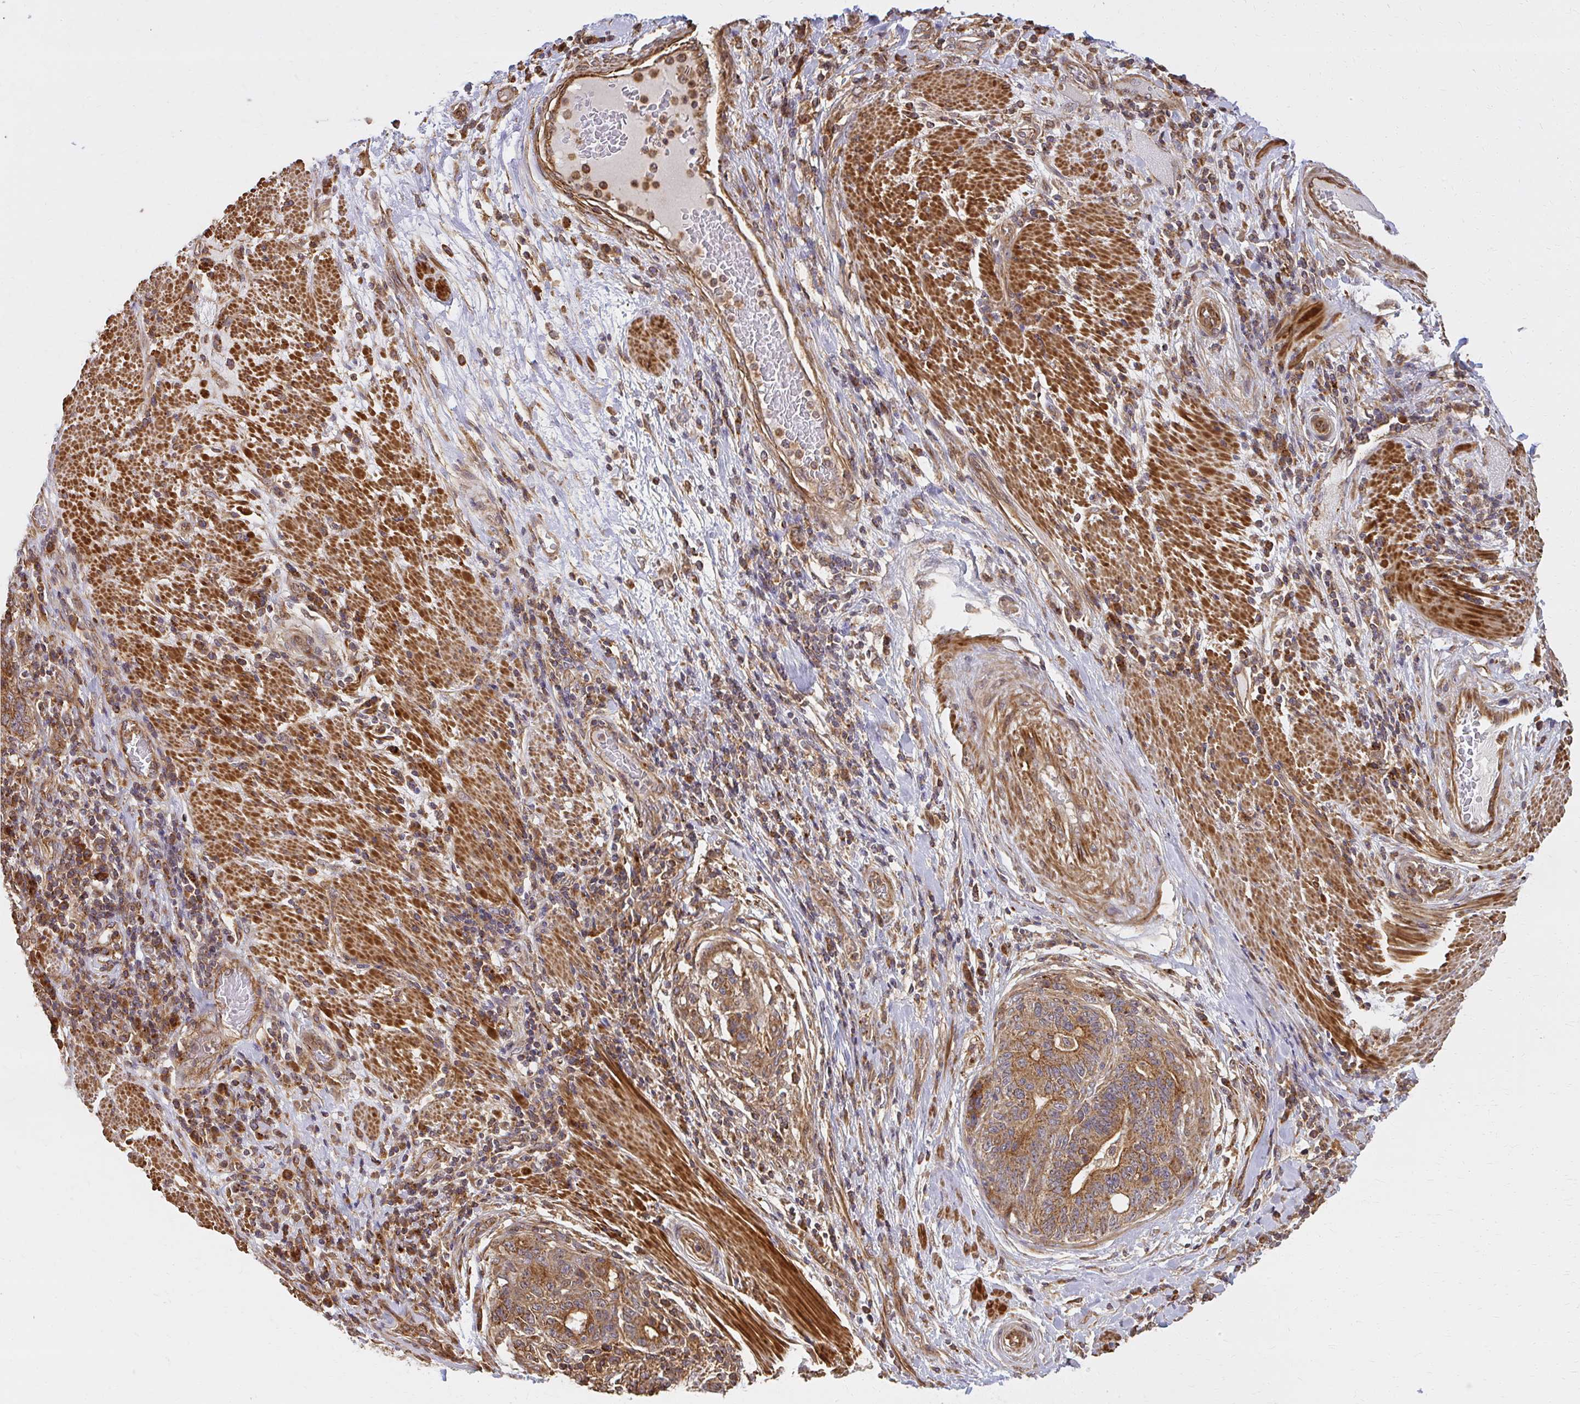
{"staining": {"intensity": "moderate", "quantity": ">75%", "location": "cytoplasmic/membranous"}, "tissue": "stomach cancer", "cell_type": "Tumor cells", "image_type": "cancer", "snomed": [{"axis": "morphology", "description": "Normal tissue, NOS"}, {"axis": "morphology", "description": "Adenocarcinoma, NOS"}, {"axis": "topography", "description": "Stomach"}], "caption": "Stomach cancer stained with a protein marker shows moderate staining in tumor cells.", "gene": "GNS", "patient": {"sex": "female", "age": 64}}